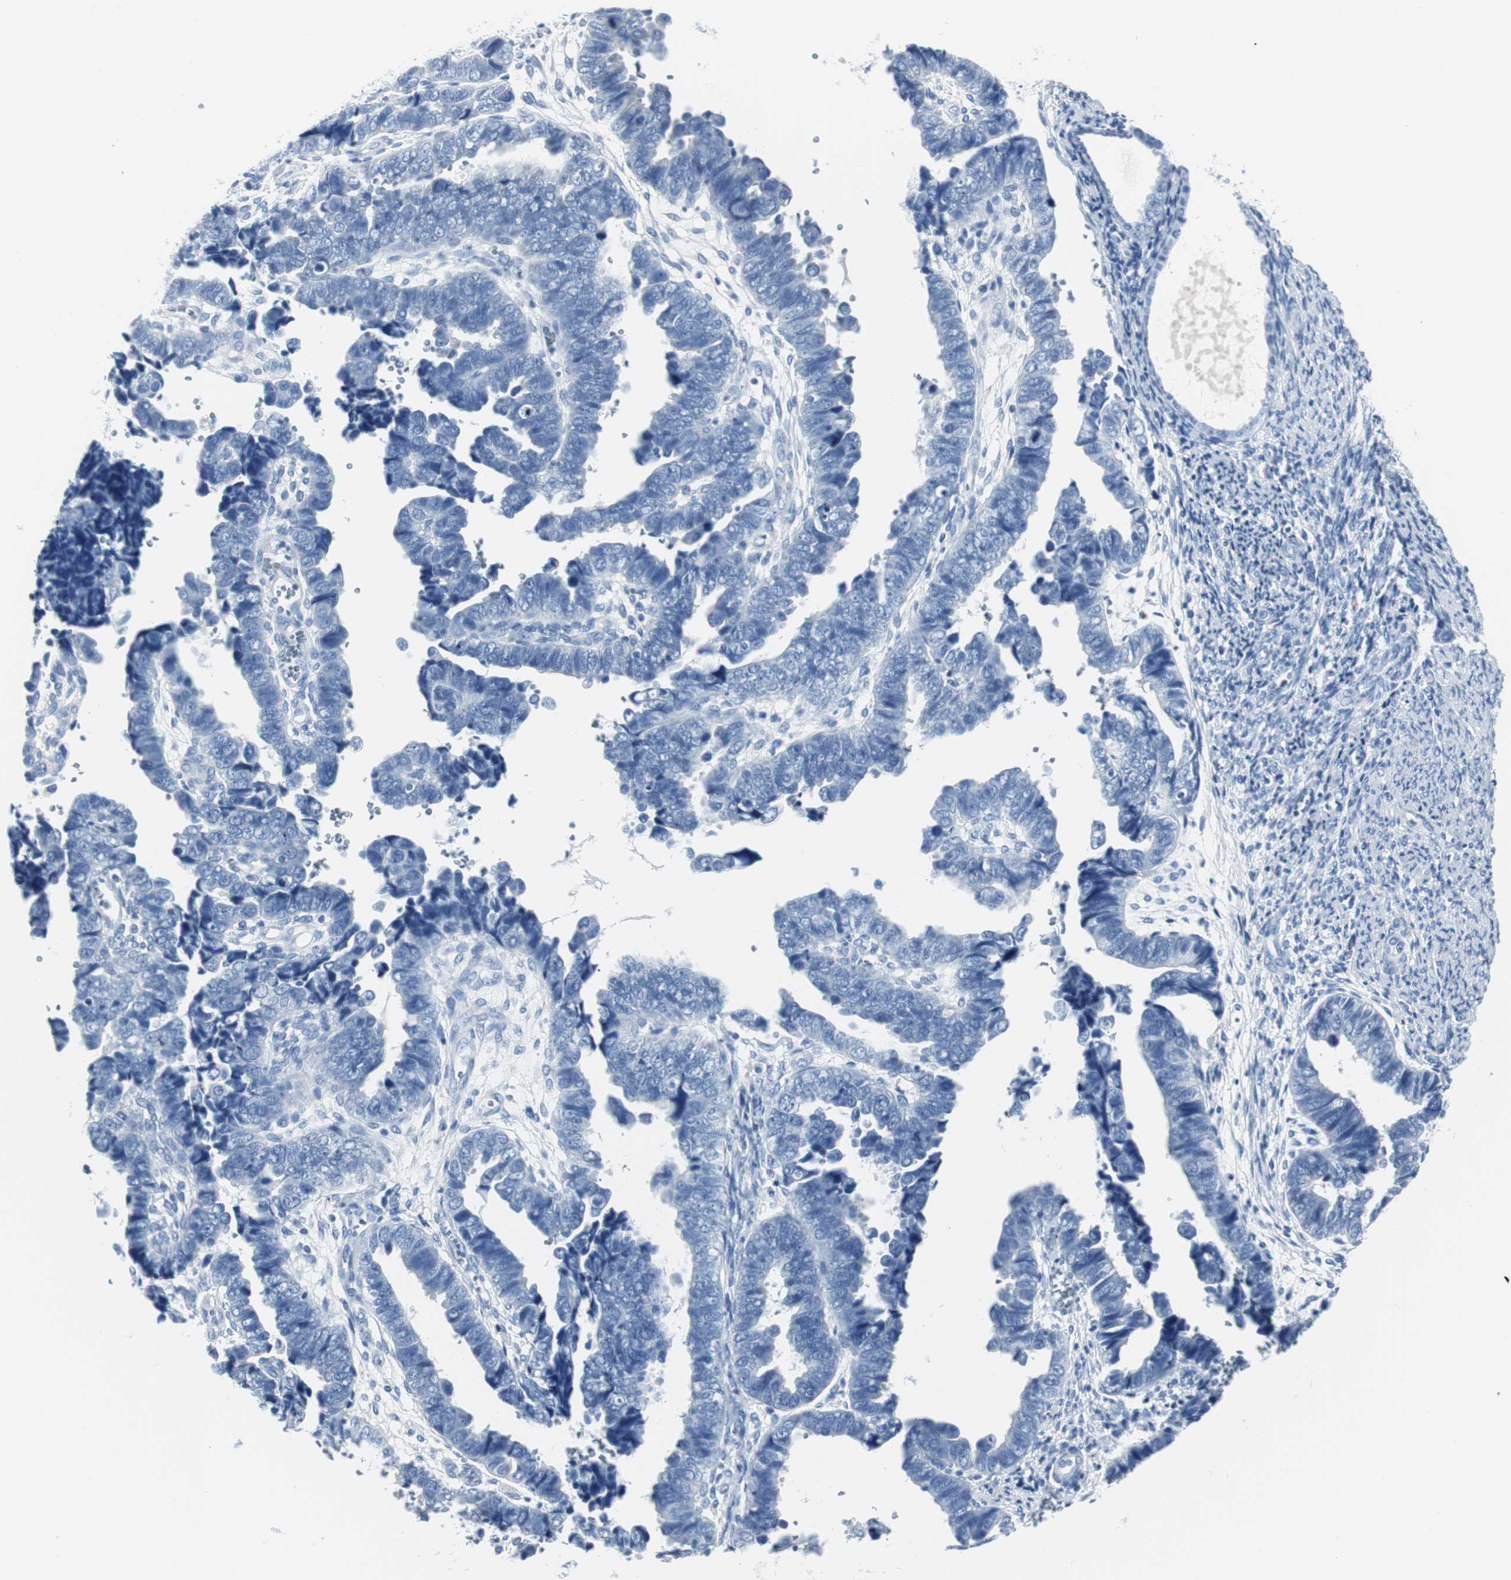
{"staining": {"intensity": "negative", "quantity": "none", "location": "none"}, "tissue": "endometrial cancer", "cell_type": "Tumor cells", "image_type": "cancer", "snomed": [{"axis": "morphology", "description": "Adenocarcinoma, NOS"}, {"axis": "topography", "description": "Endometrium"}], "caption": "The IHC image has no significant staining in tumor cells of endometrial cancer tissue.", "gene": "GAP43", "patient": {"sex": "female", "age": 75}}